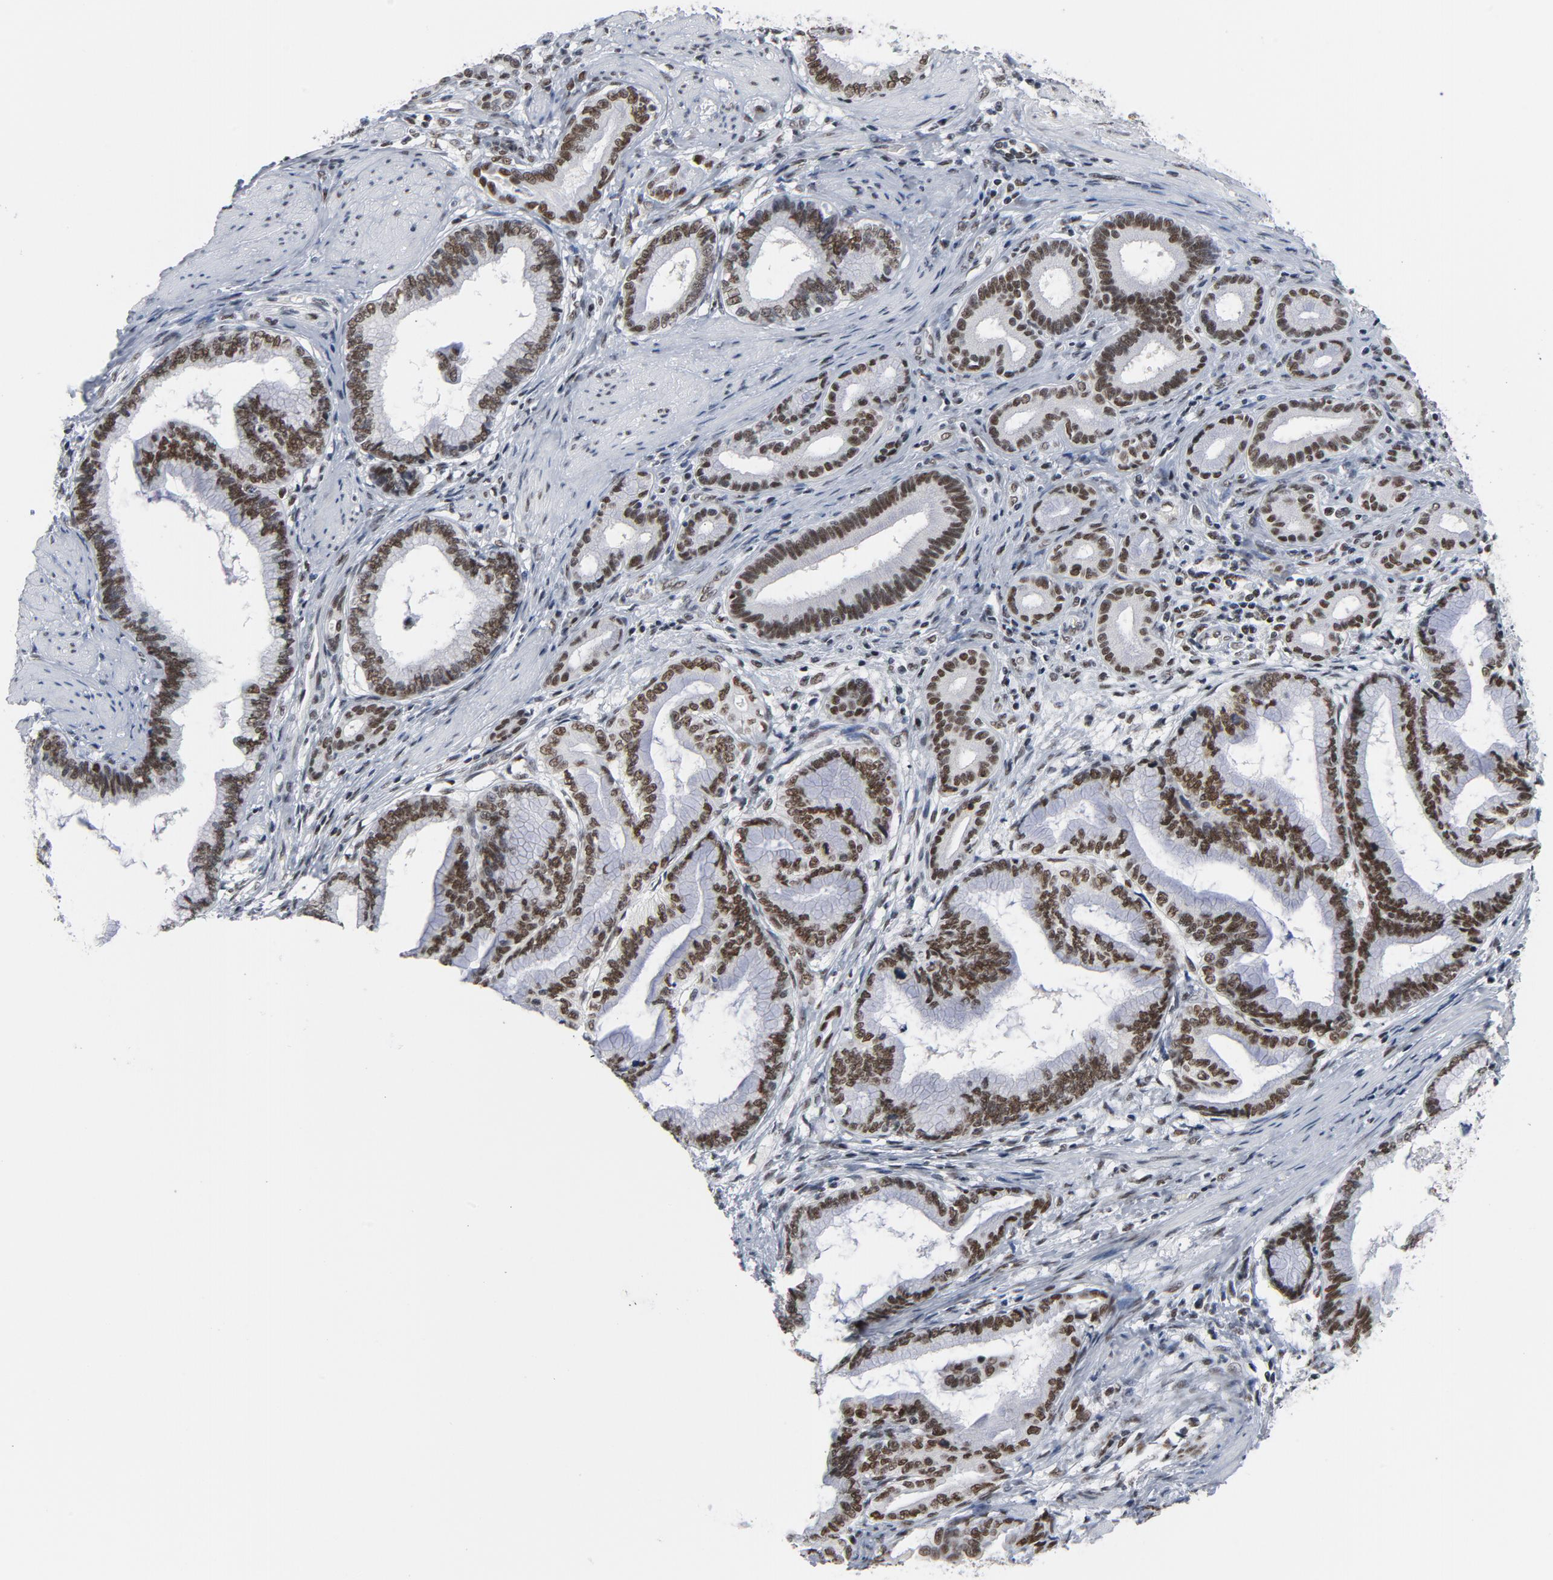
{"staining": {"intensity": "strong", "quantity": ">75%", "location": "nuclear"}, "tissue": "pancreatic cancer", "cell_type": "Tumor cells", "image_type": "cancer", "snomed": [{"axis": "morphology", "description": "Adenocarcinoma, NOS"}, {"axis": "topography", "description": "Pancreas"}], "caption": "A histopathology image of human adenocarcinoma (pancreatic) stained for a protein shows strong nuclear brown staining in tumor cells. (DAB (3,3'-diaminobenzidine) = brown stain, brightfield microscopy at high magnification).", "gene": "CSTF2", "patient": {"sex": "female", "age": 64}}